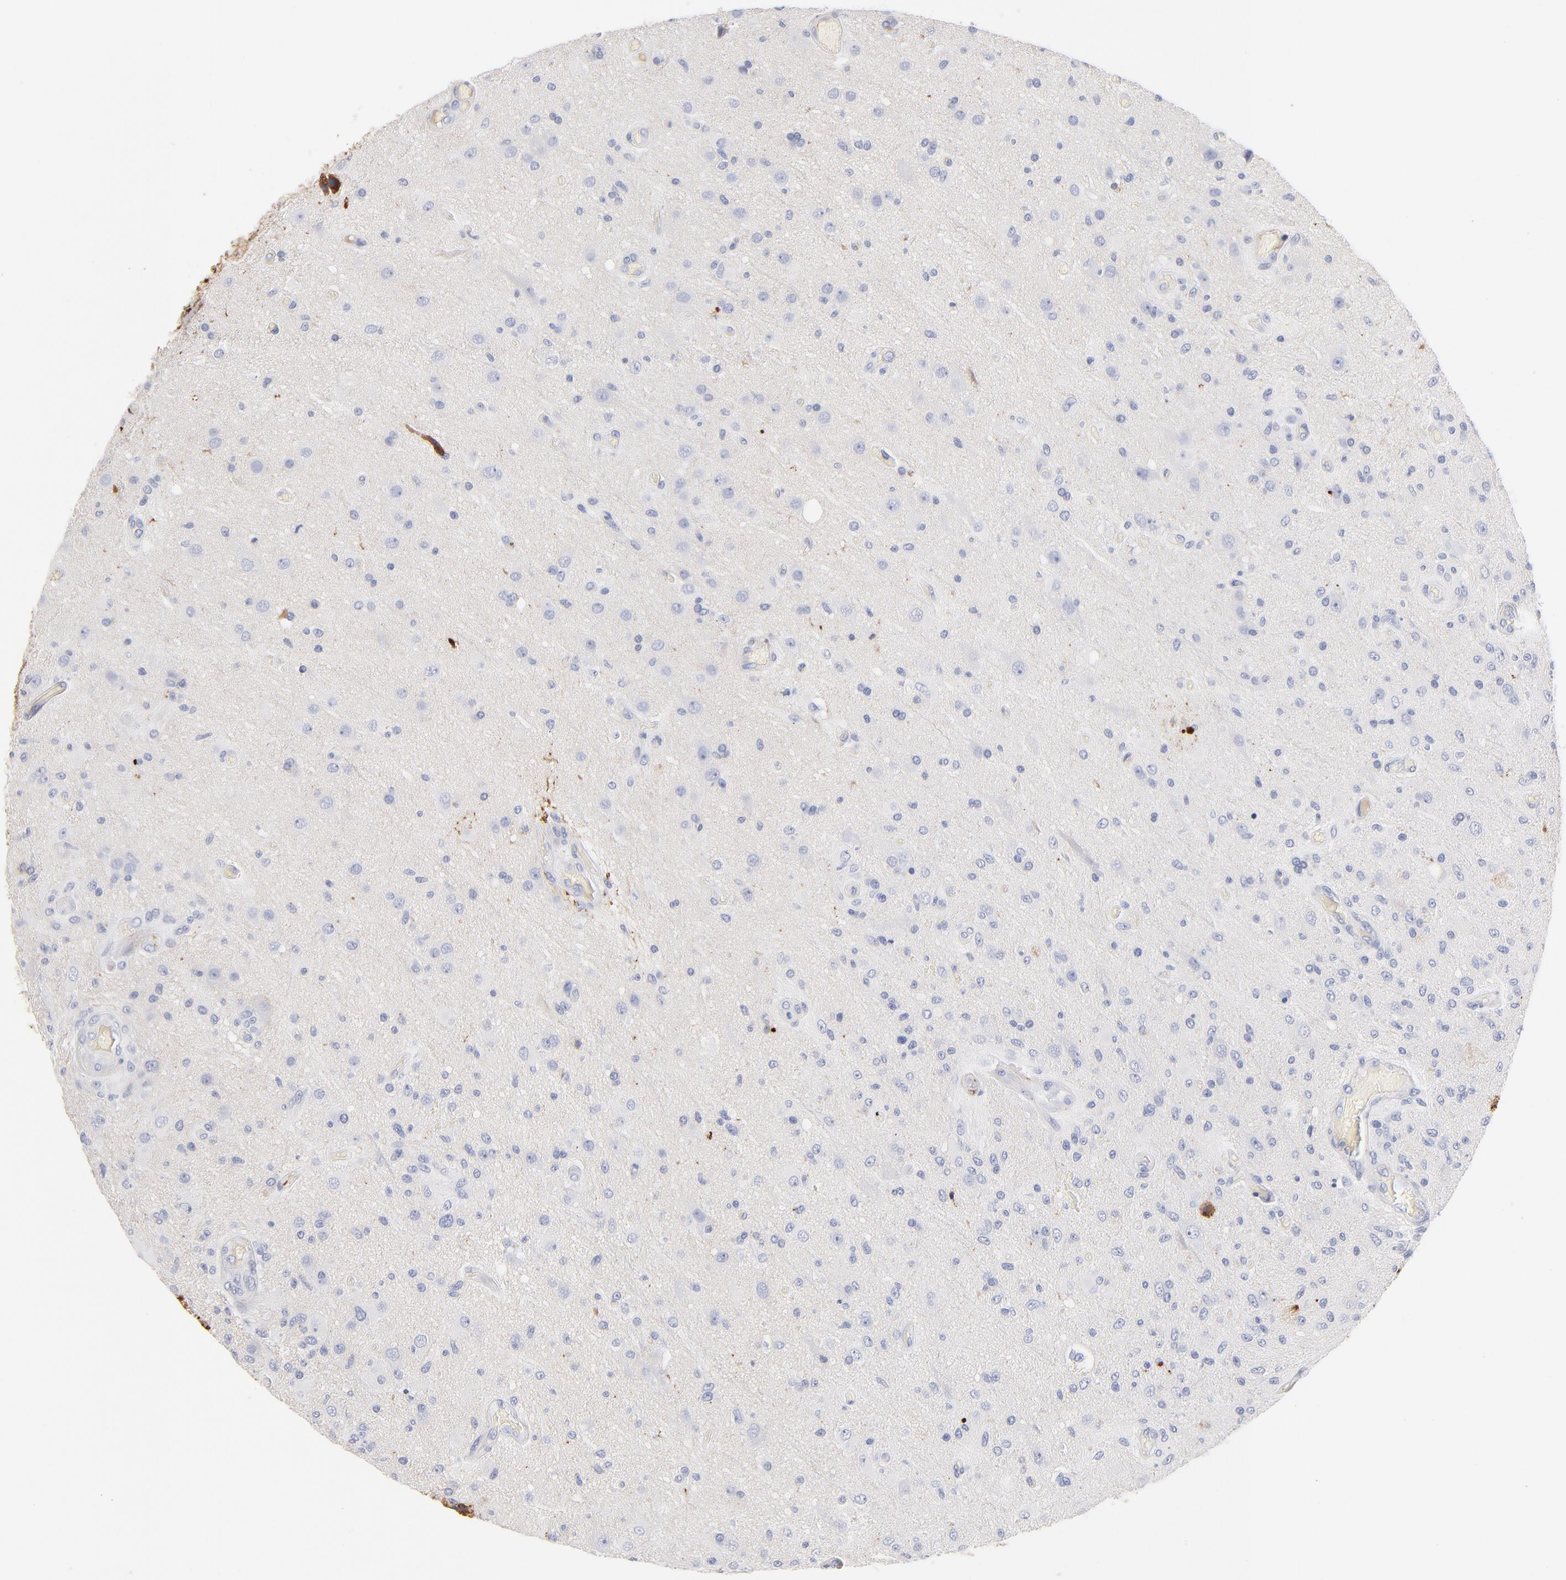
{"staining": {"intensity": "negative", "quantity": "none", "location": "none"}, "tissue": "glioma", "cell_type": "Tumor cells", "image_type": "cancer", "snomed": [{"axis": "morphology", "description": "Normal tissue, NOS"}, {"axis": "morphology", "description": "Glioma, malignant, High grade"}, {"axis": "topography", "description": "Cerebral cortex"}], "caption": "This is an immunohistochemistry image of human glioma. There is no staining in tumor cells.", "gene": "APOH", "patient": {"sex": "male", "age": 77}}